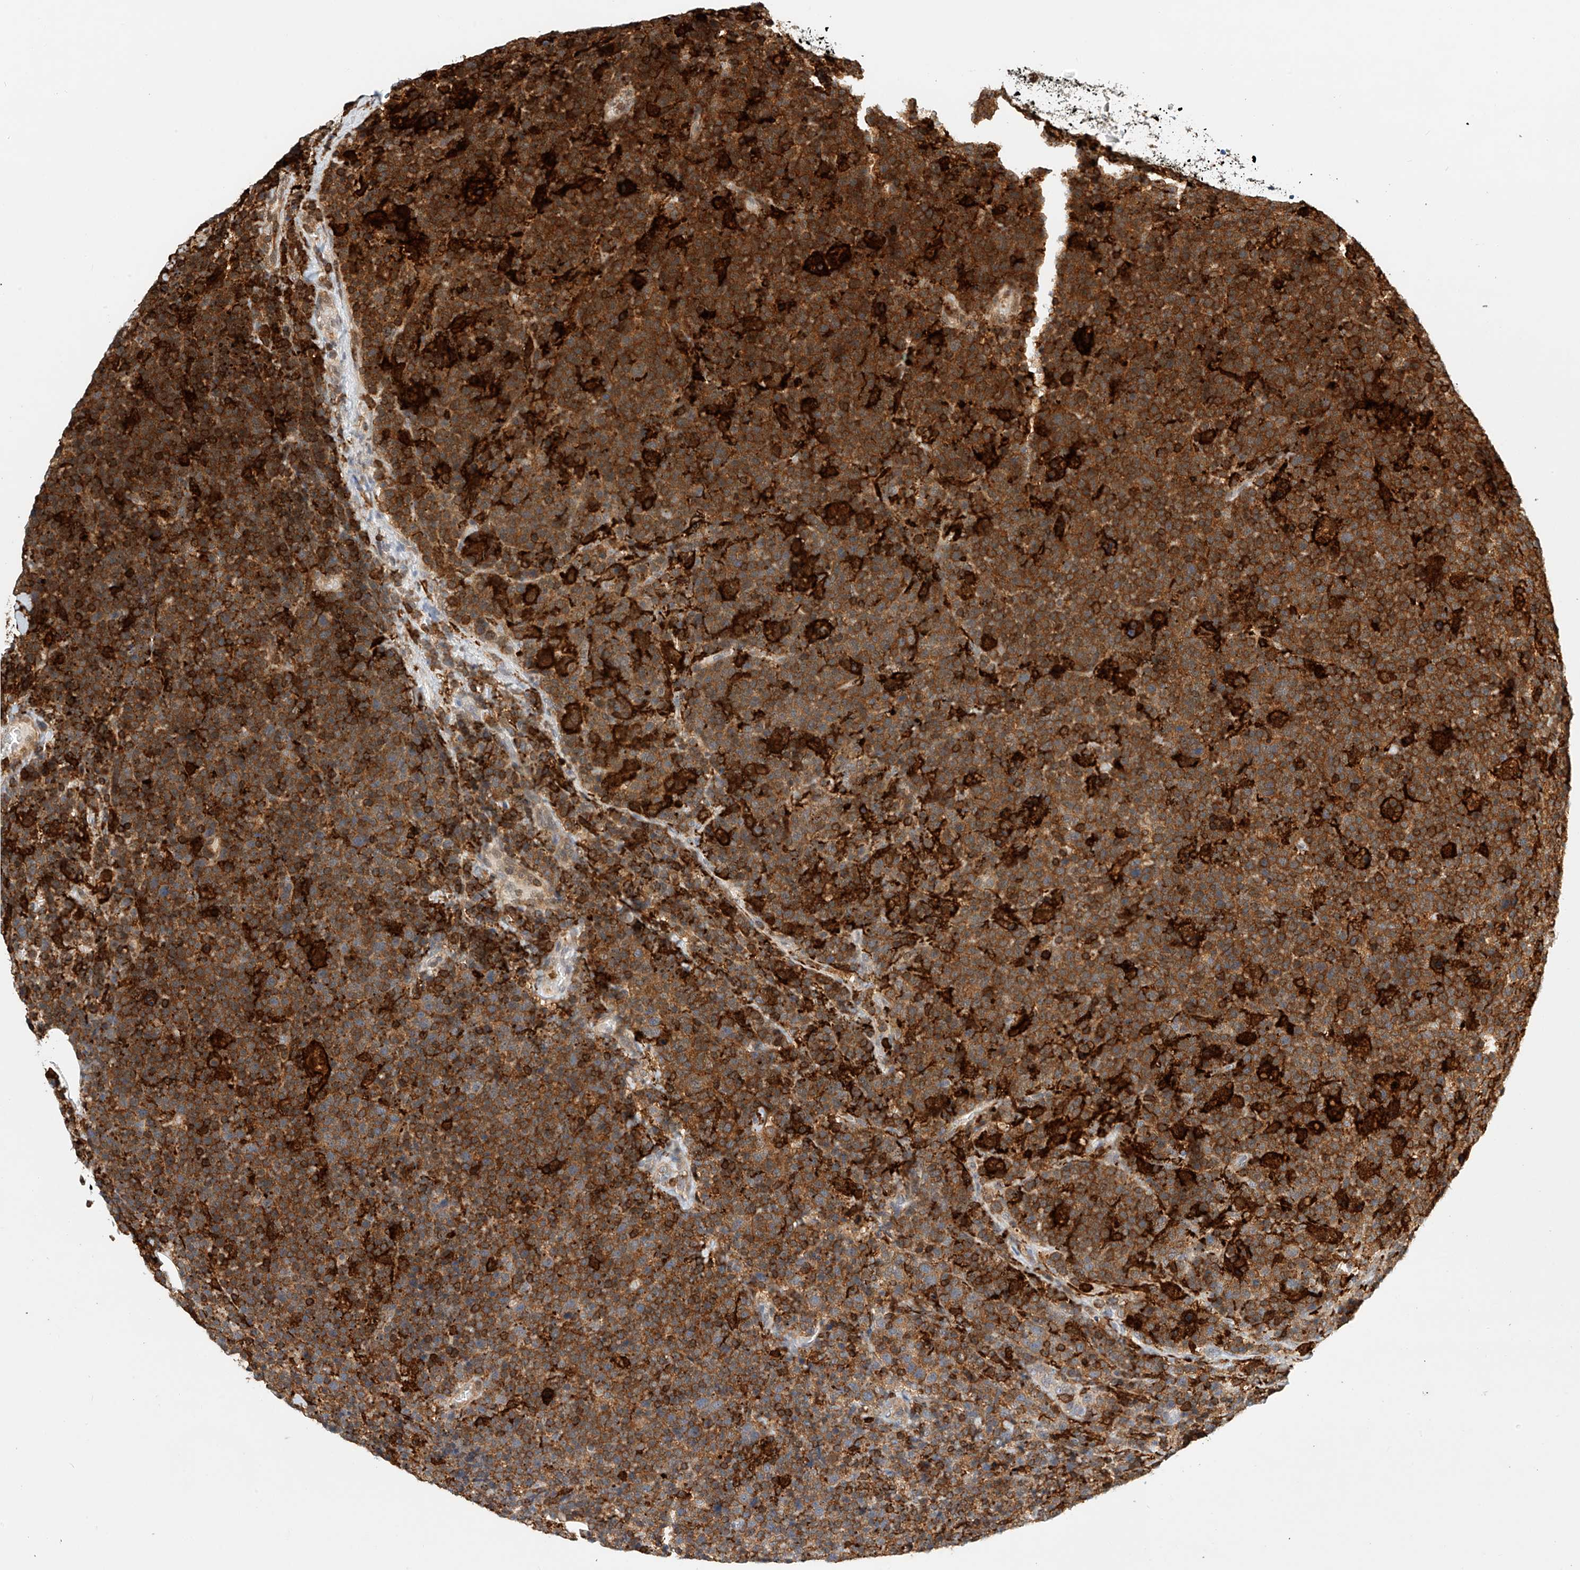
{"staining": {"intensity": "strong", "quantity": ">75%", "location": "cytoplasmic/membranous"}, "tissue": "lymphoma", "cell_type": "Tumor cells", "image_type": "cancer", "snomed": [{"axis": "morphology", "description": "Malignant lymphoma, non-Hodgkin's type, High grade"}, {"axis": "topography", "description": "Lymph node"}], "caption": "High-grade malignant lymphoma, non-Hodgkin's type stained with a protein marker displays strong staining in tumor cells.", "gene": "MICAL1", "patient": {"sex": "male", "age": 61}}